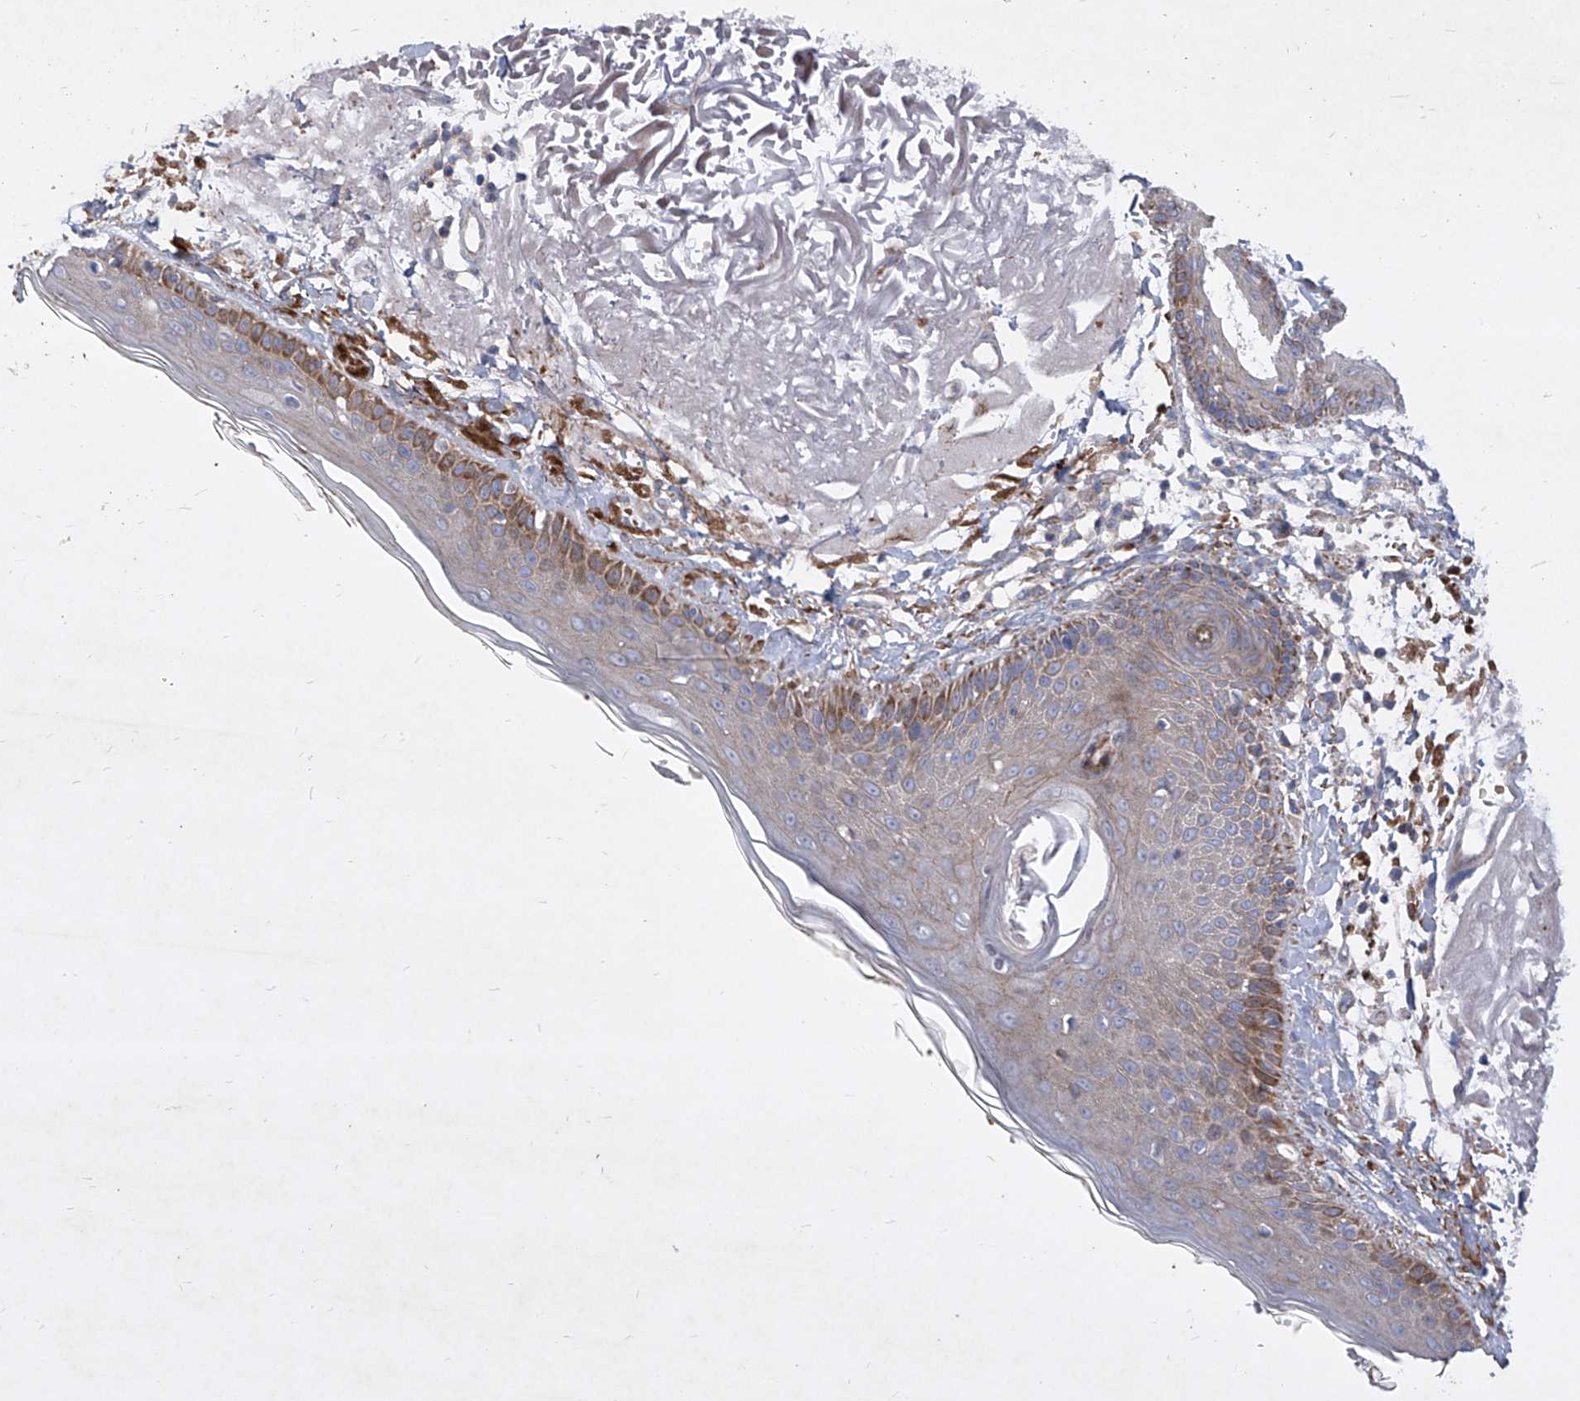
{"staining": {"intensity": "negative", "quantity": "none", "location": "none"}, "tissue": "skin", "cell_type": "Fibroblasts", "image_type": "normal", "snomed": [{"axis": "morphology", "description": "Normal tissue, NOS"}, {"axis": "topography", "description": "Skin"}, {"axis": "topography", "description": "Skeletal muscle"}], "caption": "Immunohistochemistry (IHC) of benign skin displays no positivity in fibroblasts. (IHC, brightfield microscopy, high magnification).", "gene": "COQ3", "patient": {"sex": "male", "age": 83}}